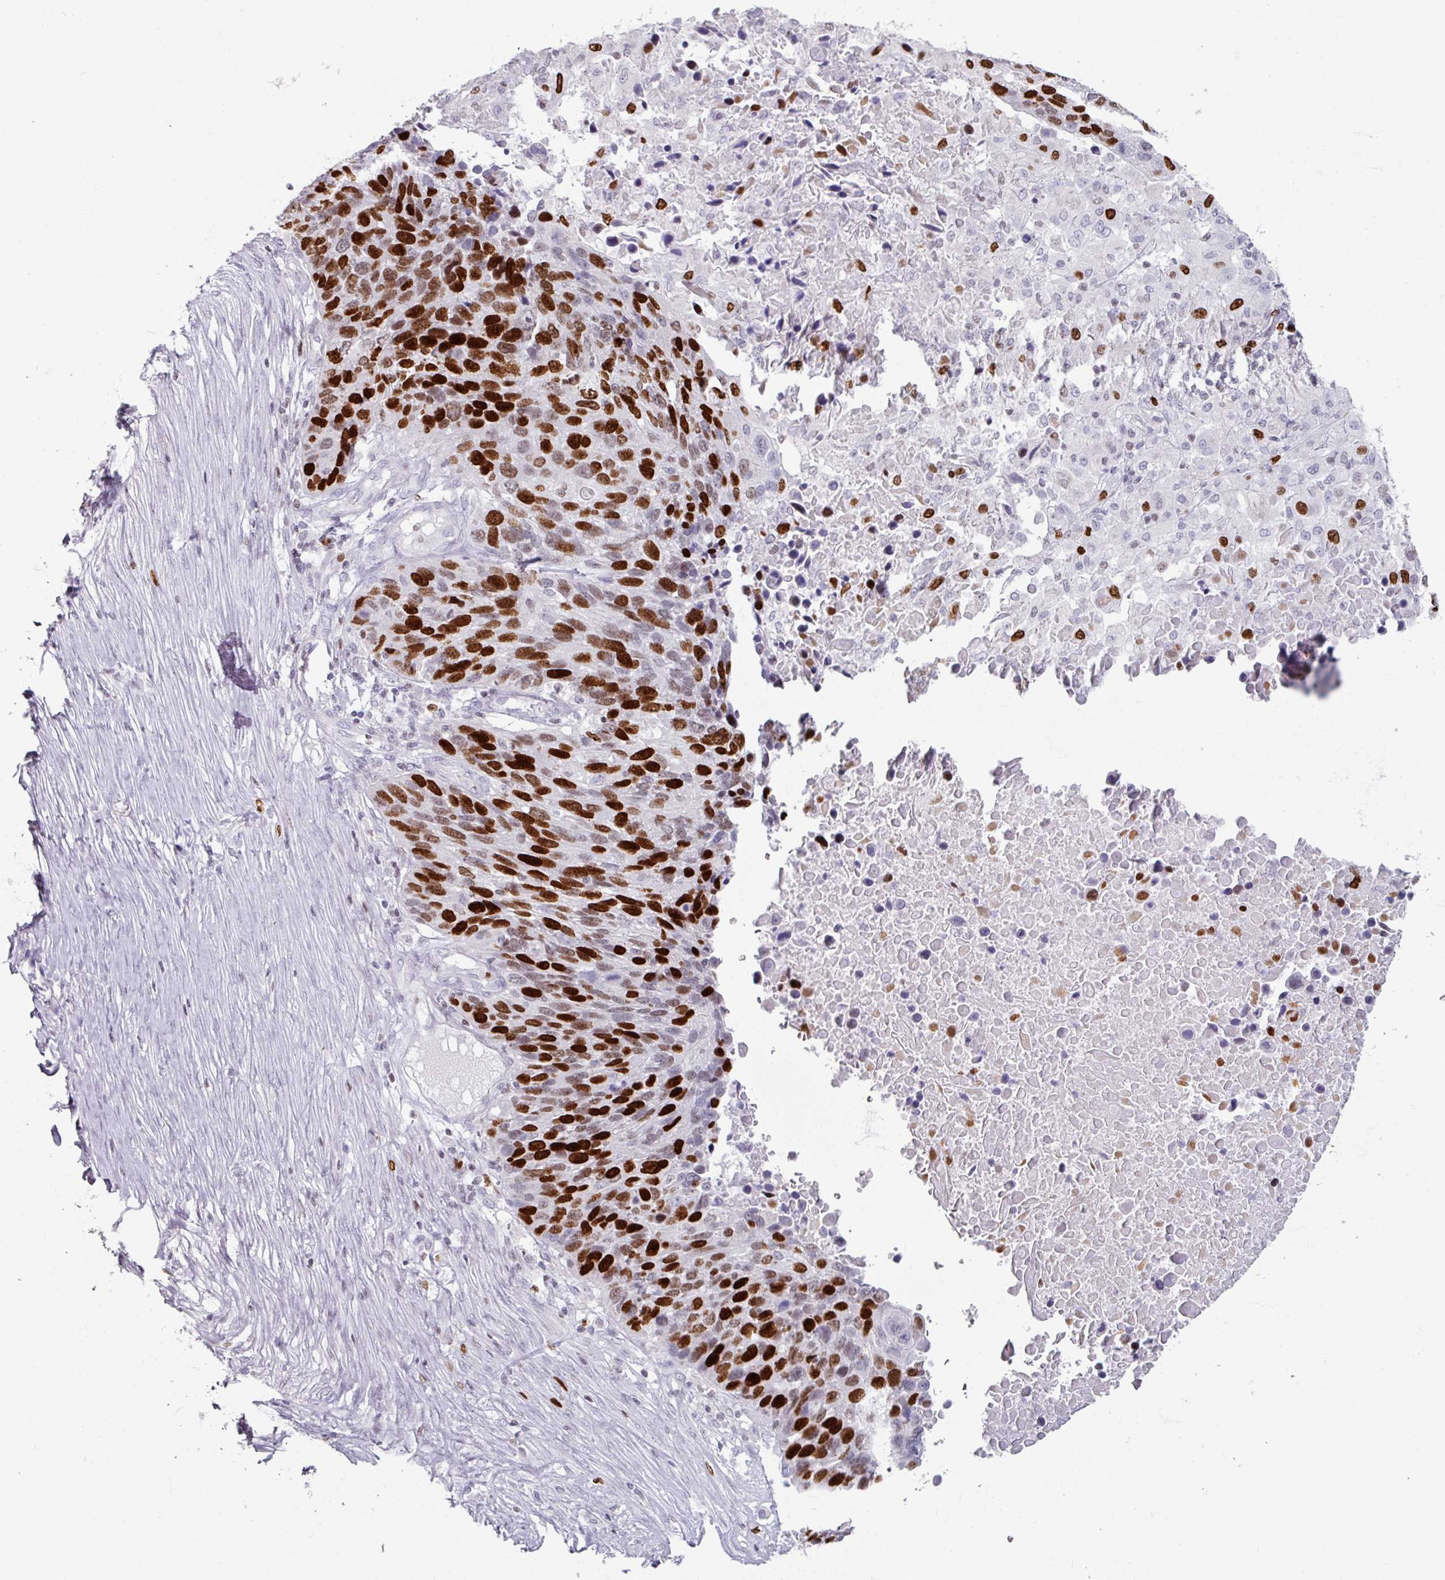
{"staining": {"intensity": "strong", "quantity": "25%-75%", "location": "nuclear"}, "tissue": "lung cancer", "cell_type": "Tumor cells", "image_type": "cancer", "snomed": [{"axis": "morphology", "description": "Normal tissue, NOS"}, {"axis": "morphology", "description": "Squamous cell carcinoma, NOS"}, {"axis": "topography", "description": "Lymph node"}, {"axis": "topography", "description": "Lung"}], "caption": "Tumor cells exhibit high levels of strong nuclear expression in approximately 25%-75% of cells in lung cancer.", "gene": "ATAD2", "patient": {"sex": "male", "age": 66}}